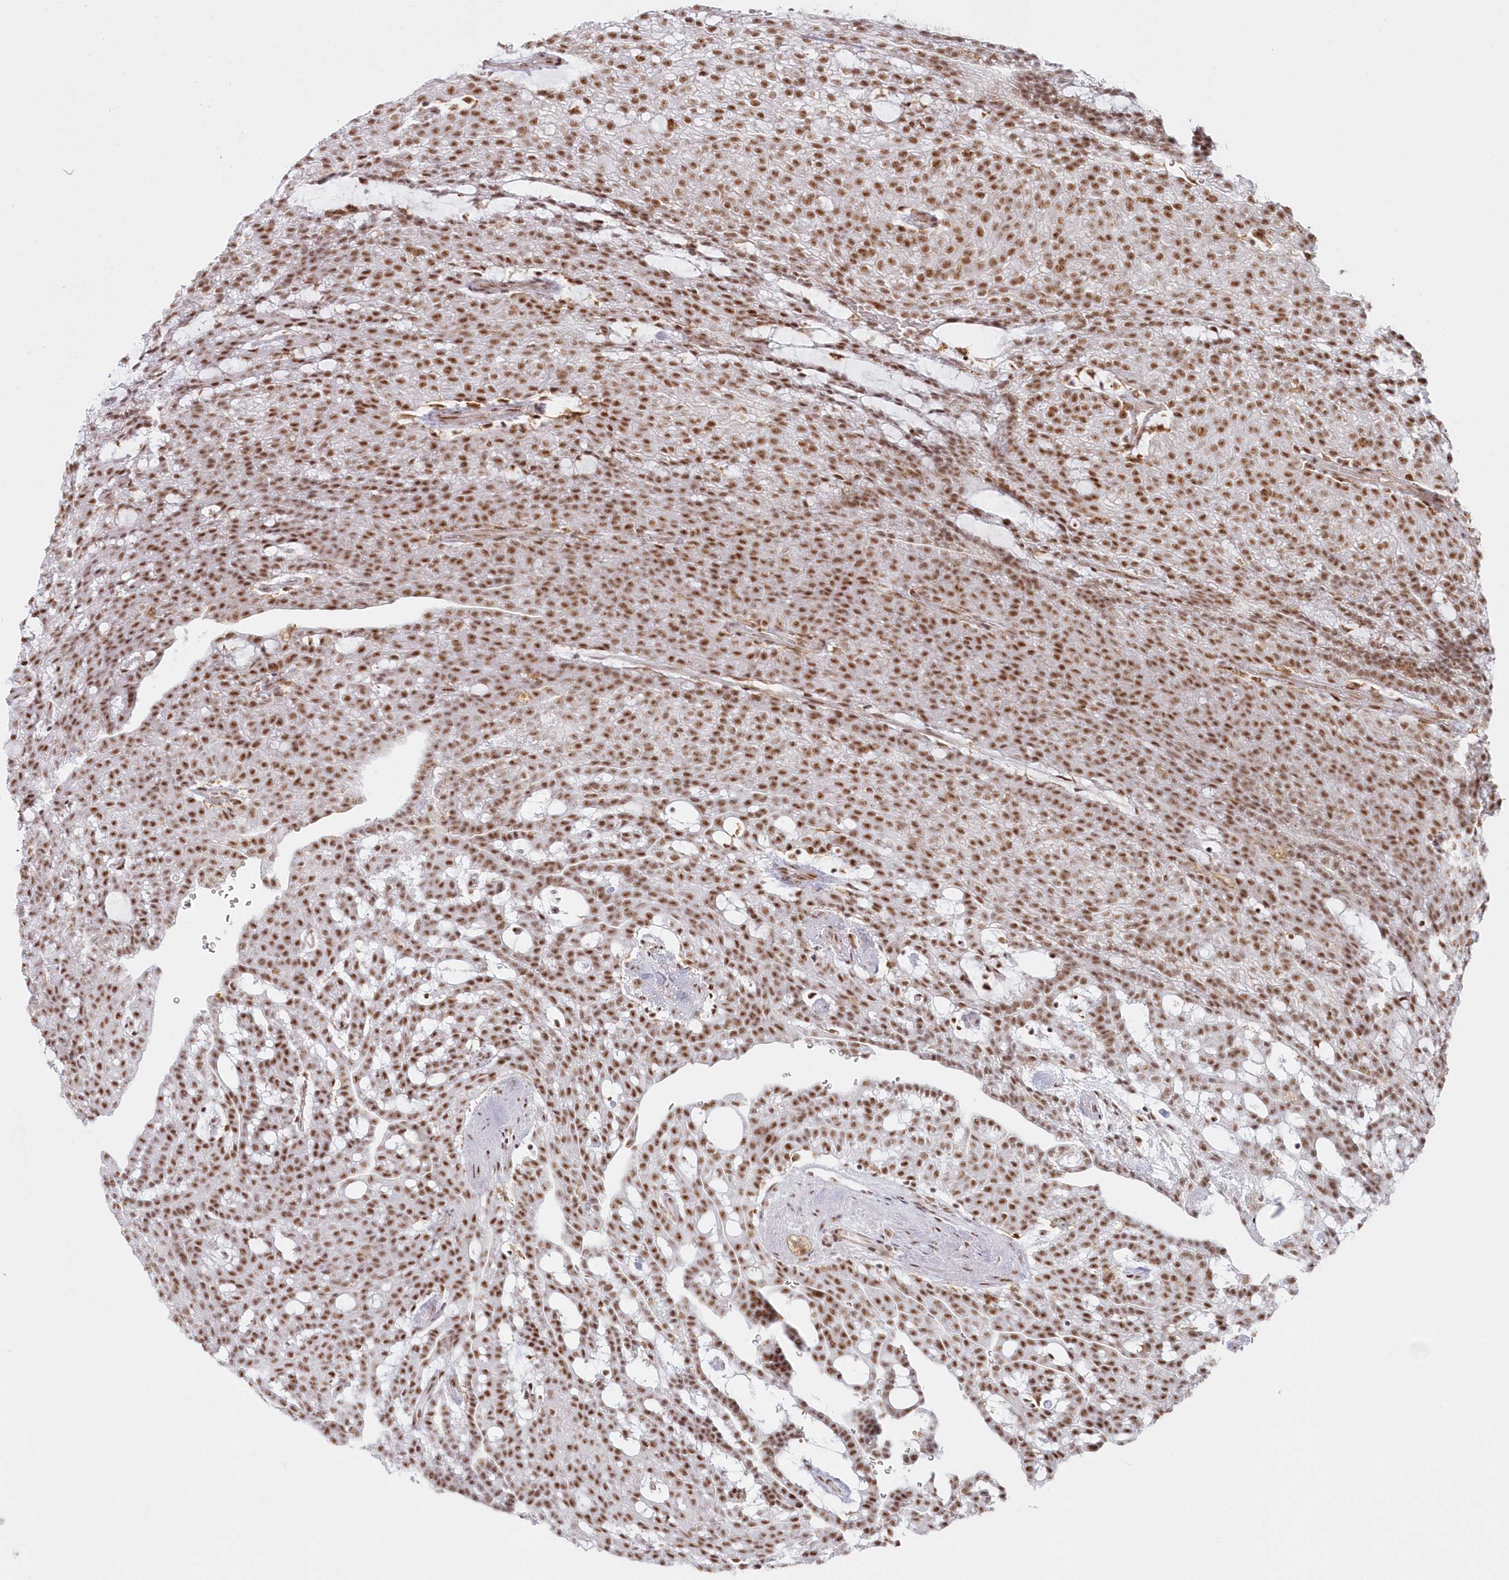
{"staining": {"intensity": "moderate", "quantity": ">75%", "location": "nuclear"}, "tissue": "renal cancer", "cell_type": "Tumor cells", "image_type": "cancer", "snomed": [{"axis": "morphology", "description": "Adenocarcinoma, NOS"}, {"axis": "topography", "description": "Kidney"}], "caption": "Renal cancer (adenocarcinoma) was stained to show a protein in brown. There is medium levels of moderate nuclear expression in about >75% of tumor cells.", "gene": "DDX46", "patient": {"sex": "male", "age": 63}}